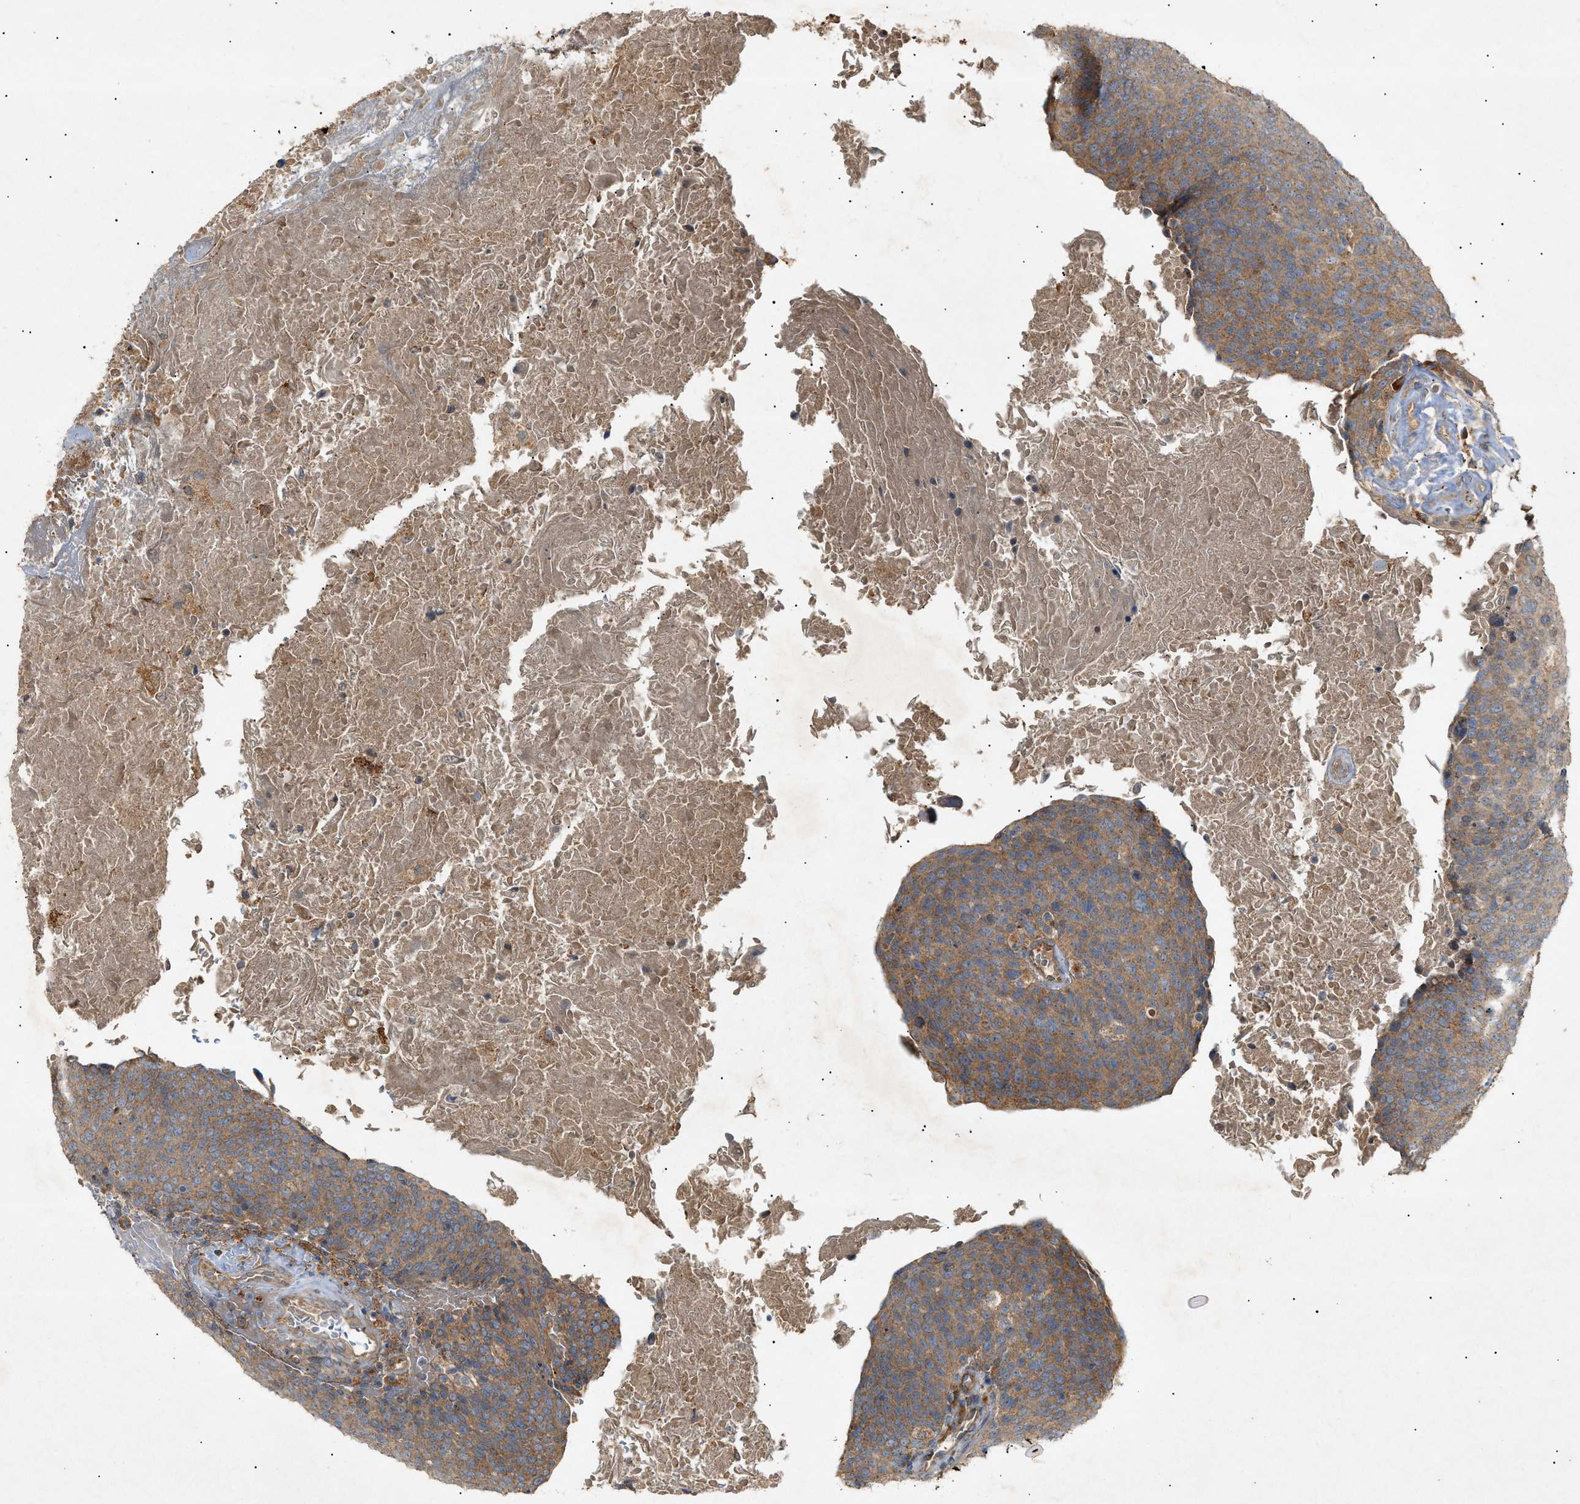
{"staining": {"intensity": "moderate", "quantity": ">75%", "location": "cytoplasmic/membranous"}, "tissue": "head and neck cancer", "cell_type": "Tumor cells", "image_type": "cancer", "snomed": [{"axis": "morphology", "description": "Squamous cell carcinoma, NOS"}, {"axis": "morphology", "description": "Squamous cell carcinoma, metastatic, NOS"}, {"axis": "topography", "description": "Lymph node"}, {"axis": "topography", "description": "Head-Neck"}], "caption": "Immunohistochemistry image of human head and neck squamous cell carcinoma stained for a protein (brown), which reveals medium levels of moderate cytoplasmic/membranous expression in approximately >75% of tumor cells.", "gene": "MTCH1", "patient": {"sex": "male", "age": 62}}